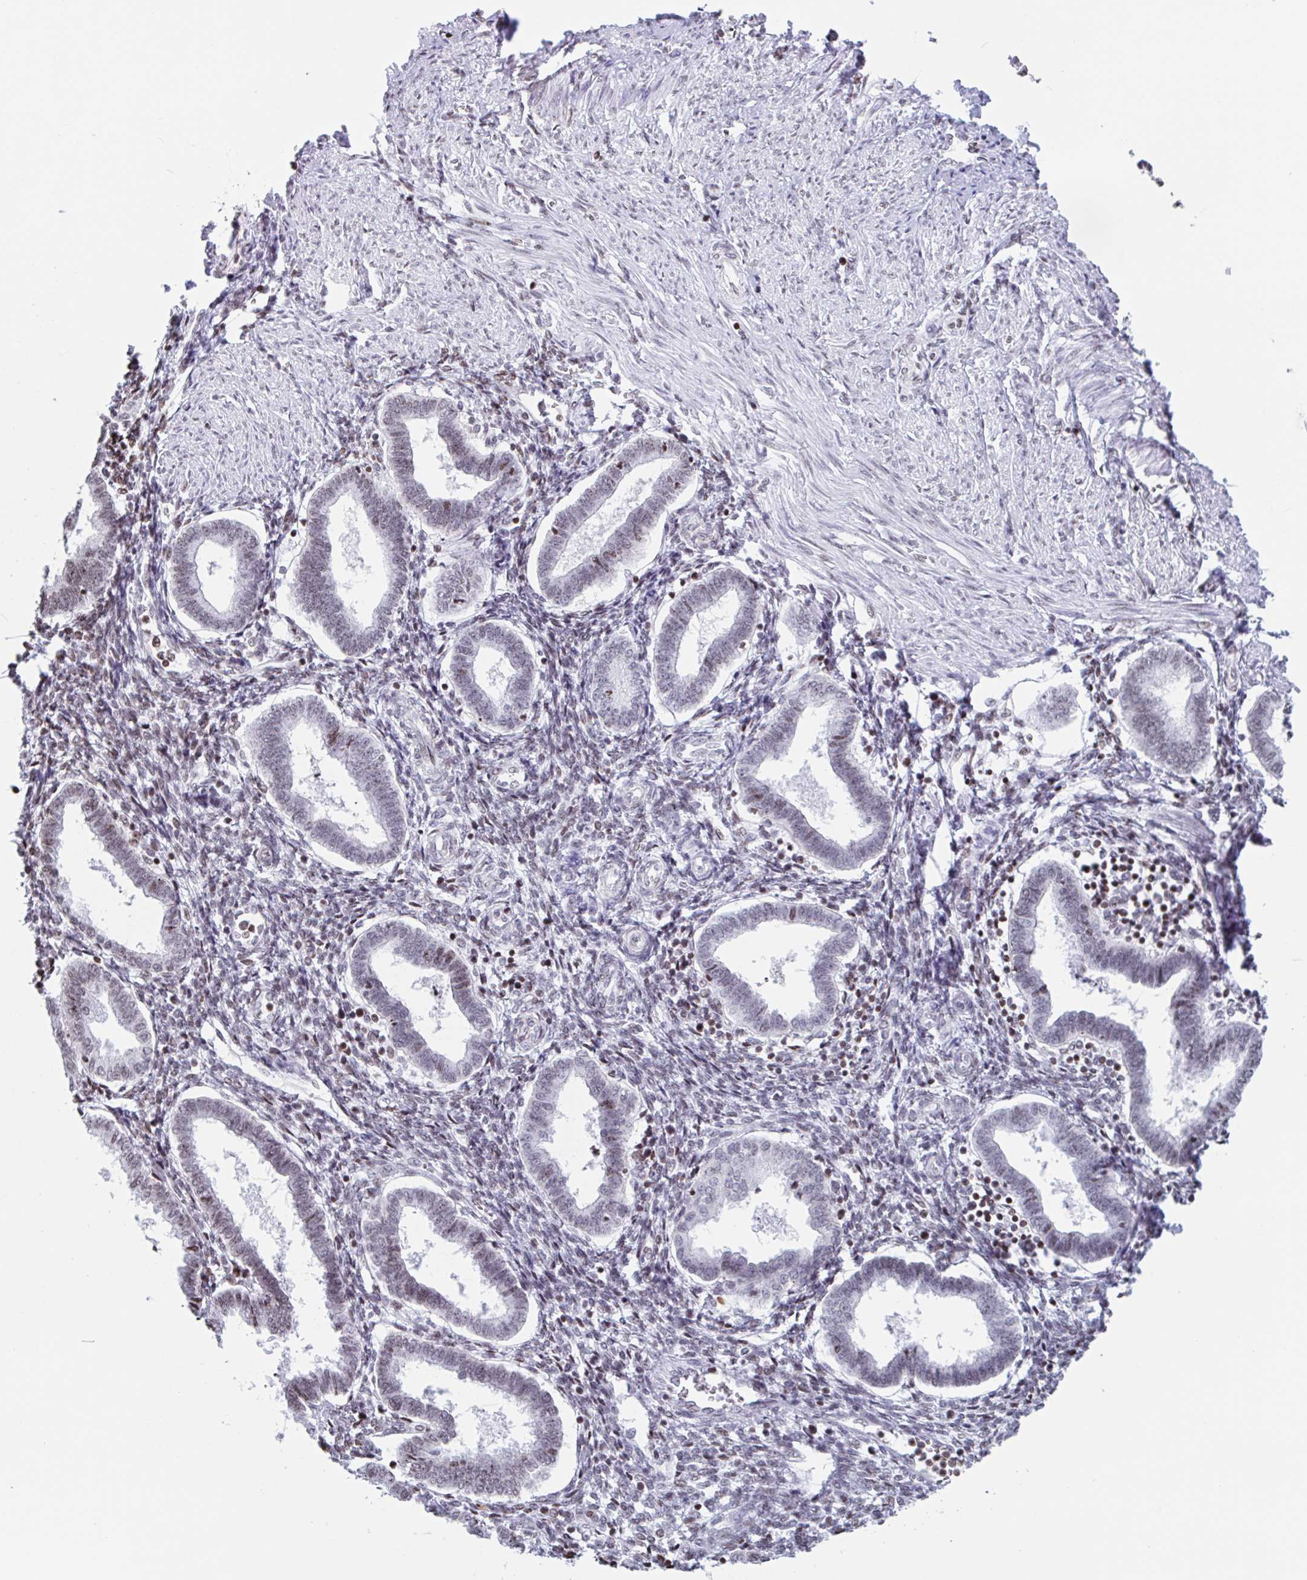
{"staining": {"intensity": "weak", "quantity": "25%-75%", "location": "nuclear"}, "tissue": "endometrium", "cell_type": "Cells in endometrial stroma", "image_type": "normal", "snomed": [{"axis": "morphology", "description": "Normal tissue, NOS"}, {"axis": "topography", "description": "Endometrium"}], "caption": "Immunohistochemistry (IHC) (DAB) staining of normal human endometrium reveals weak nuclear protein positivity in about 25%-75% of cells in endometrial stroma. (DAB (3,3'-diaminobenzidine) = brown stain, brightfield microscopy at high magnification).", "gene": "NOL6", "patient": {"sex": "female", "age": 24}}